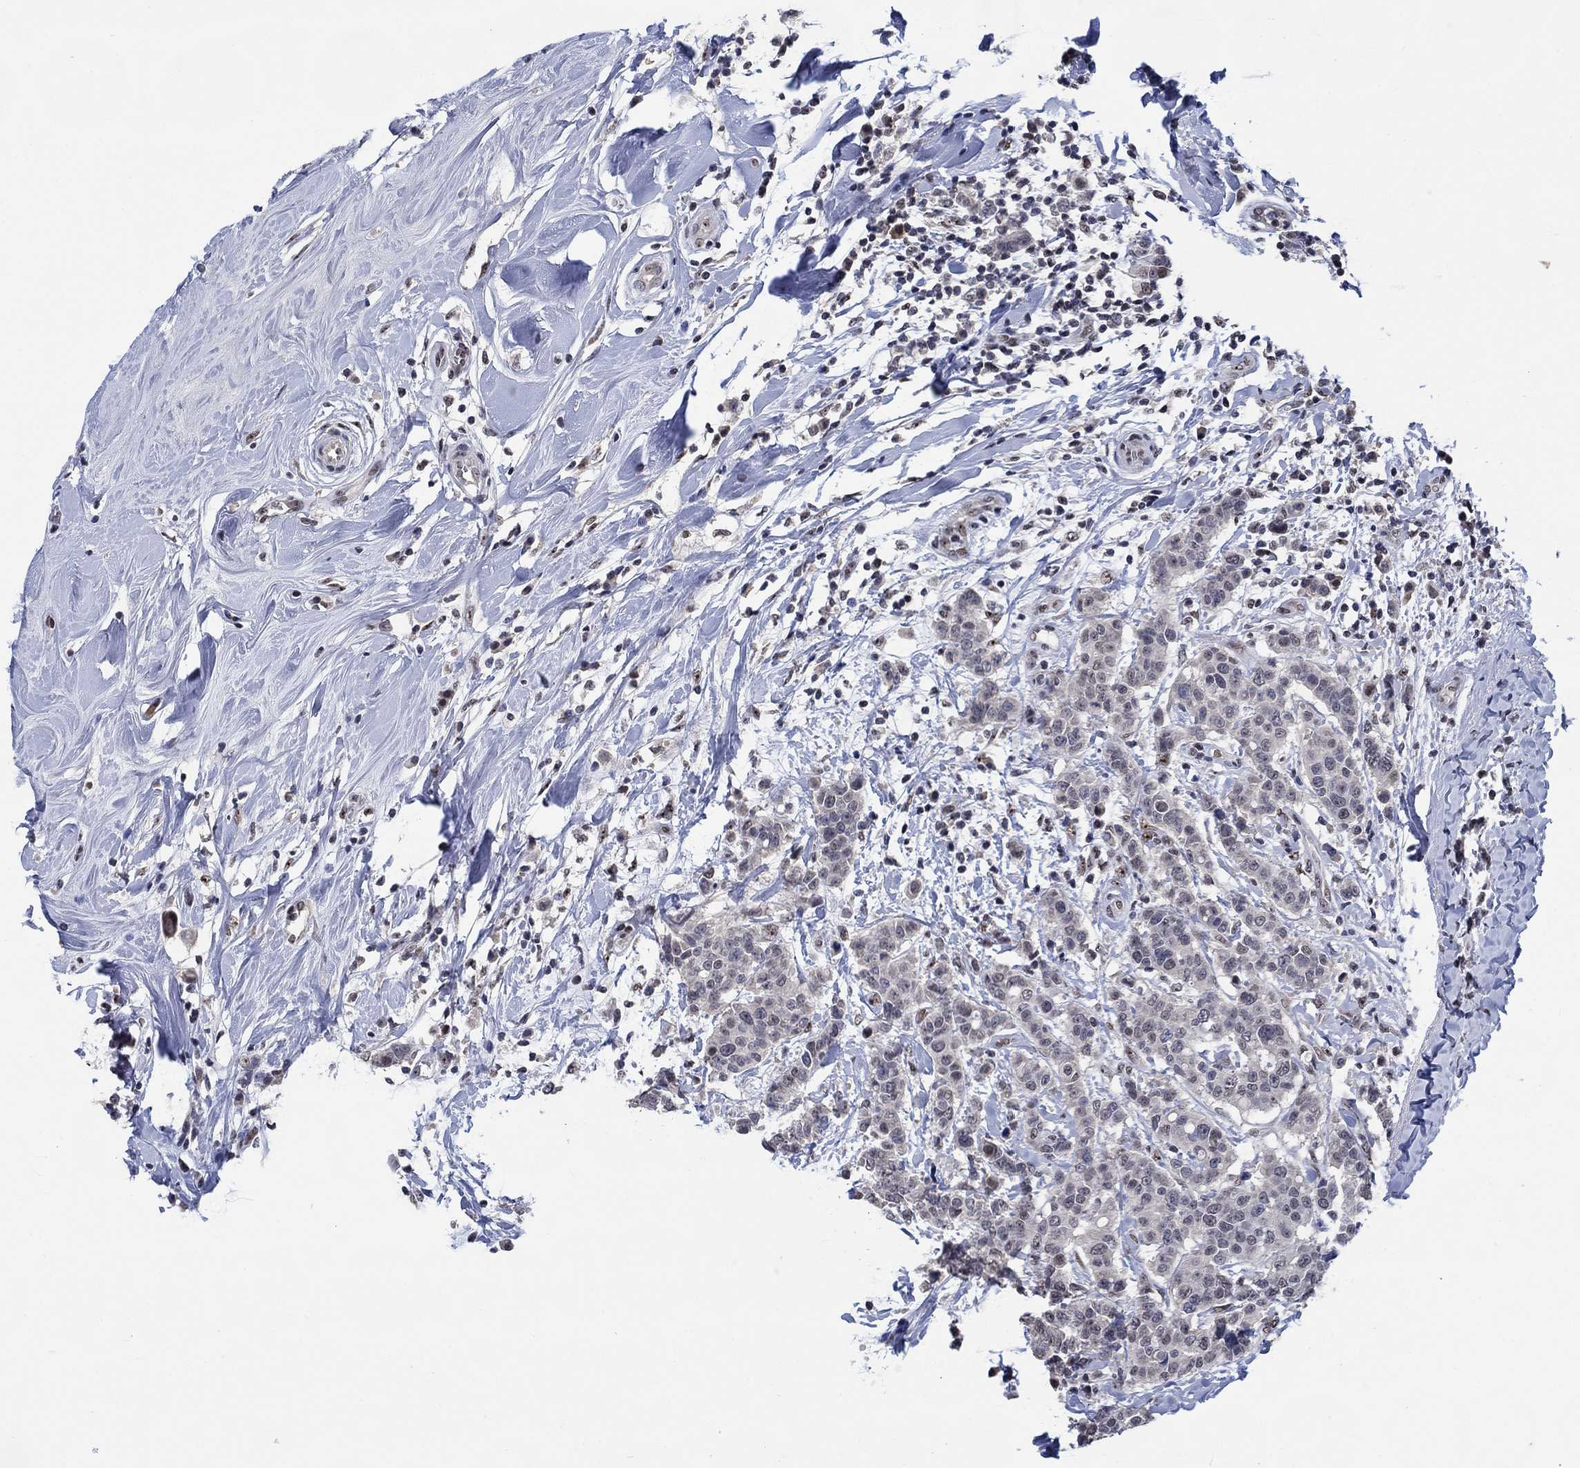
{"staining": {"intensity": "negative", "quantity": "none", "location": "none"}, "tissue": "breast cancer", "cell_type": "Tumor cells", "image_type": "cancer", "snomed": [{"axis": "morphology", "description": "Duct carcinoma"}, {"axis": "topography", "description": "Breast"}], "caption": "An image of breast cancer stained for a protein displays no brown staining in tumor cells.", "gene": "HTN1", "patient": {"sex": "female", "age": 27}}